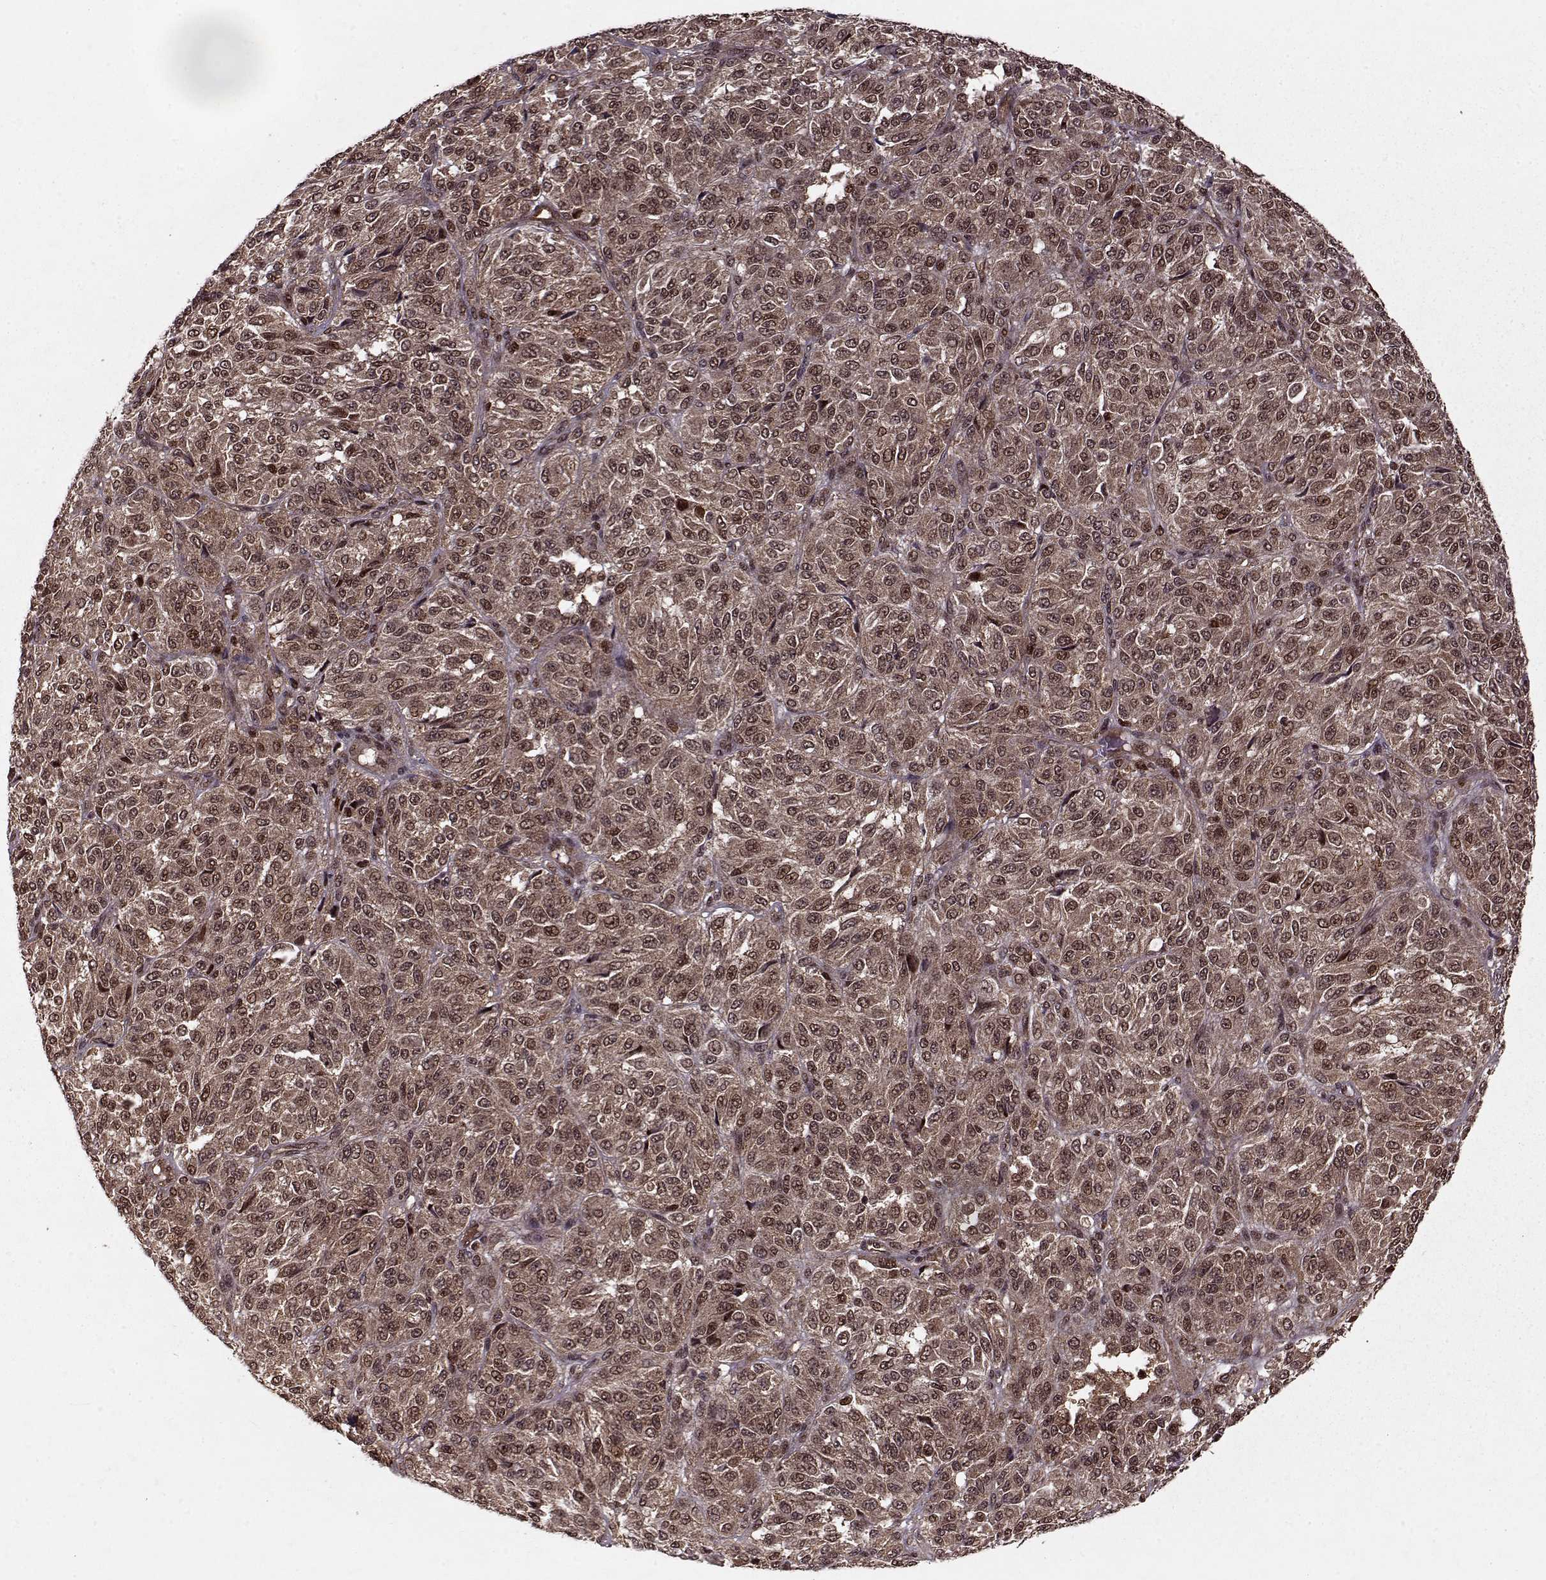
{"staining": {"intensity": "moderate", "quantity": ">75%", "location": "cytoplasmic/membranous,nuclear"}, "tissue": "melanoma", "cell_type": "Tumor cells", "image_type": "cancer", "snomed": [{"axis": "morphology", "description": "Malignant melanoma, Metastatic site"}, {"axis": "topography", "description": "Brain"}], "caption": "Malignant melanoma (metastatic site) was stained to show a protein in brown. There is medium levels of moderate cytoplasmic/membranous and nuclear expression in about >75% of tumor cells.", "gene": "PSMA7", "patient": {"sex": "female", "age": 56}}